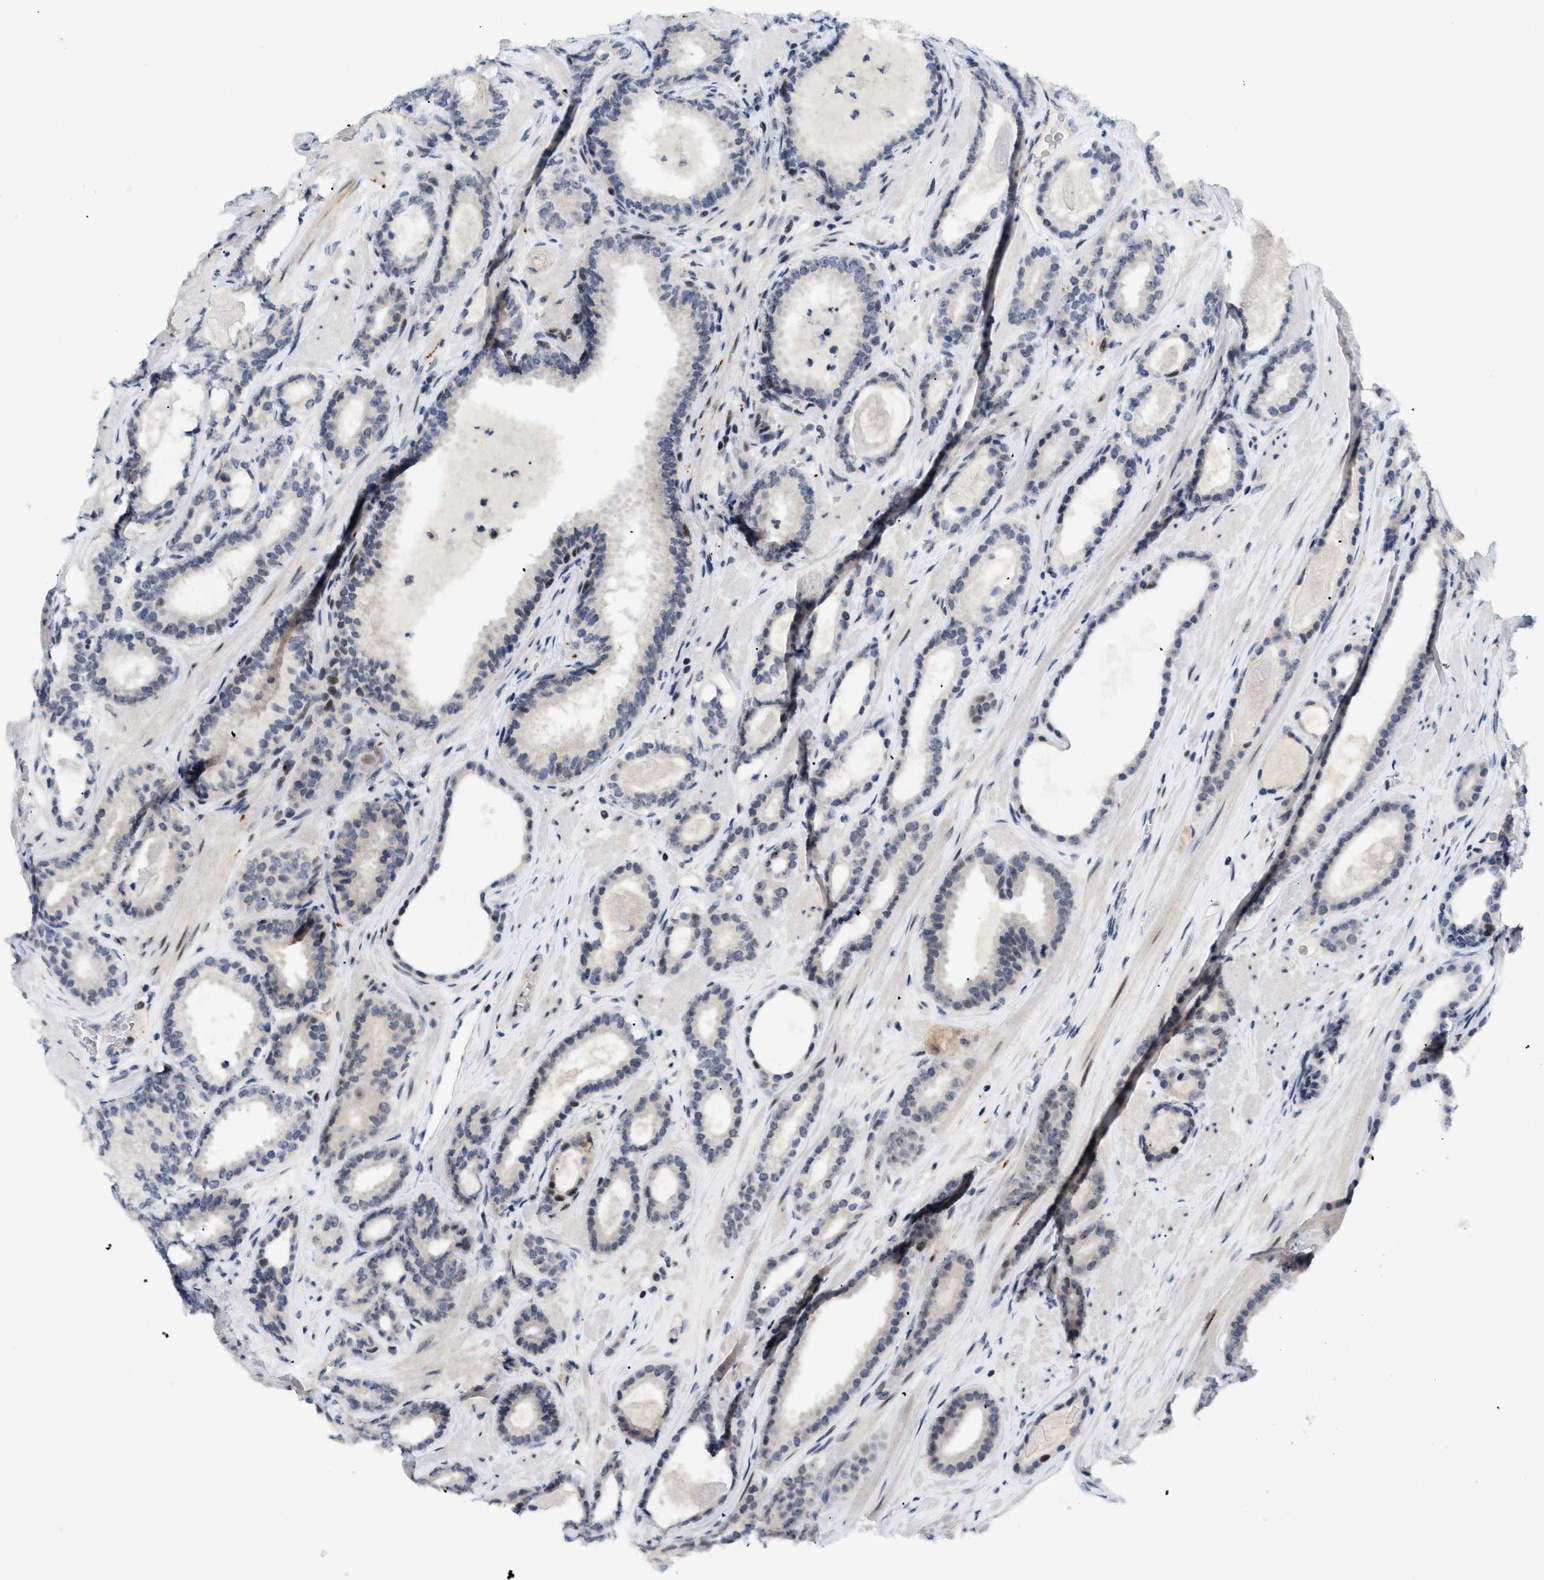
{"staining": {"intensity": "negative", "quantity": "none", "location": "none"}, "tissue": "prostate cancer", "cell_type": "Tumor cells", "image_type": "cancer", "snomed": [{"axis": "morphology", "description": "Adenocarcinoma, High grade"}, {"axis": "topography", "description": "Prostate"}], "caption": "Immunohistochemical staining of human high-grade adenocarcinoma (prostate) demonstrates no significant staining in tumor cells.", "gene": "MED1", "patient": {"sex": "male", "age": 60}}